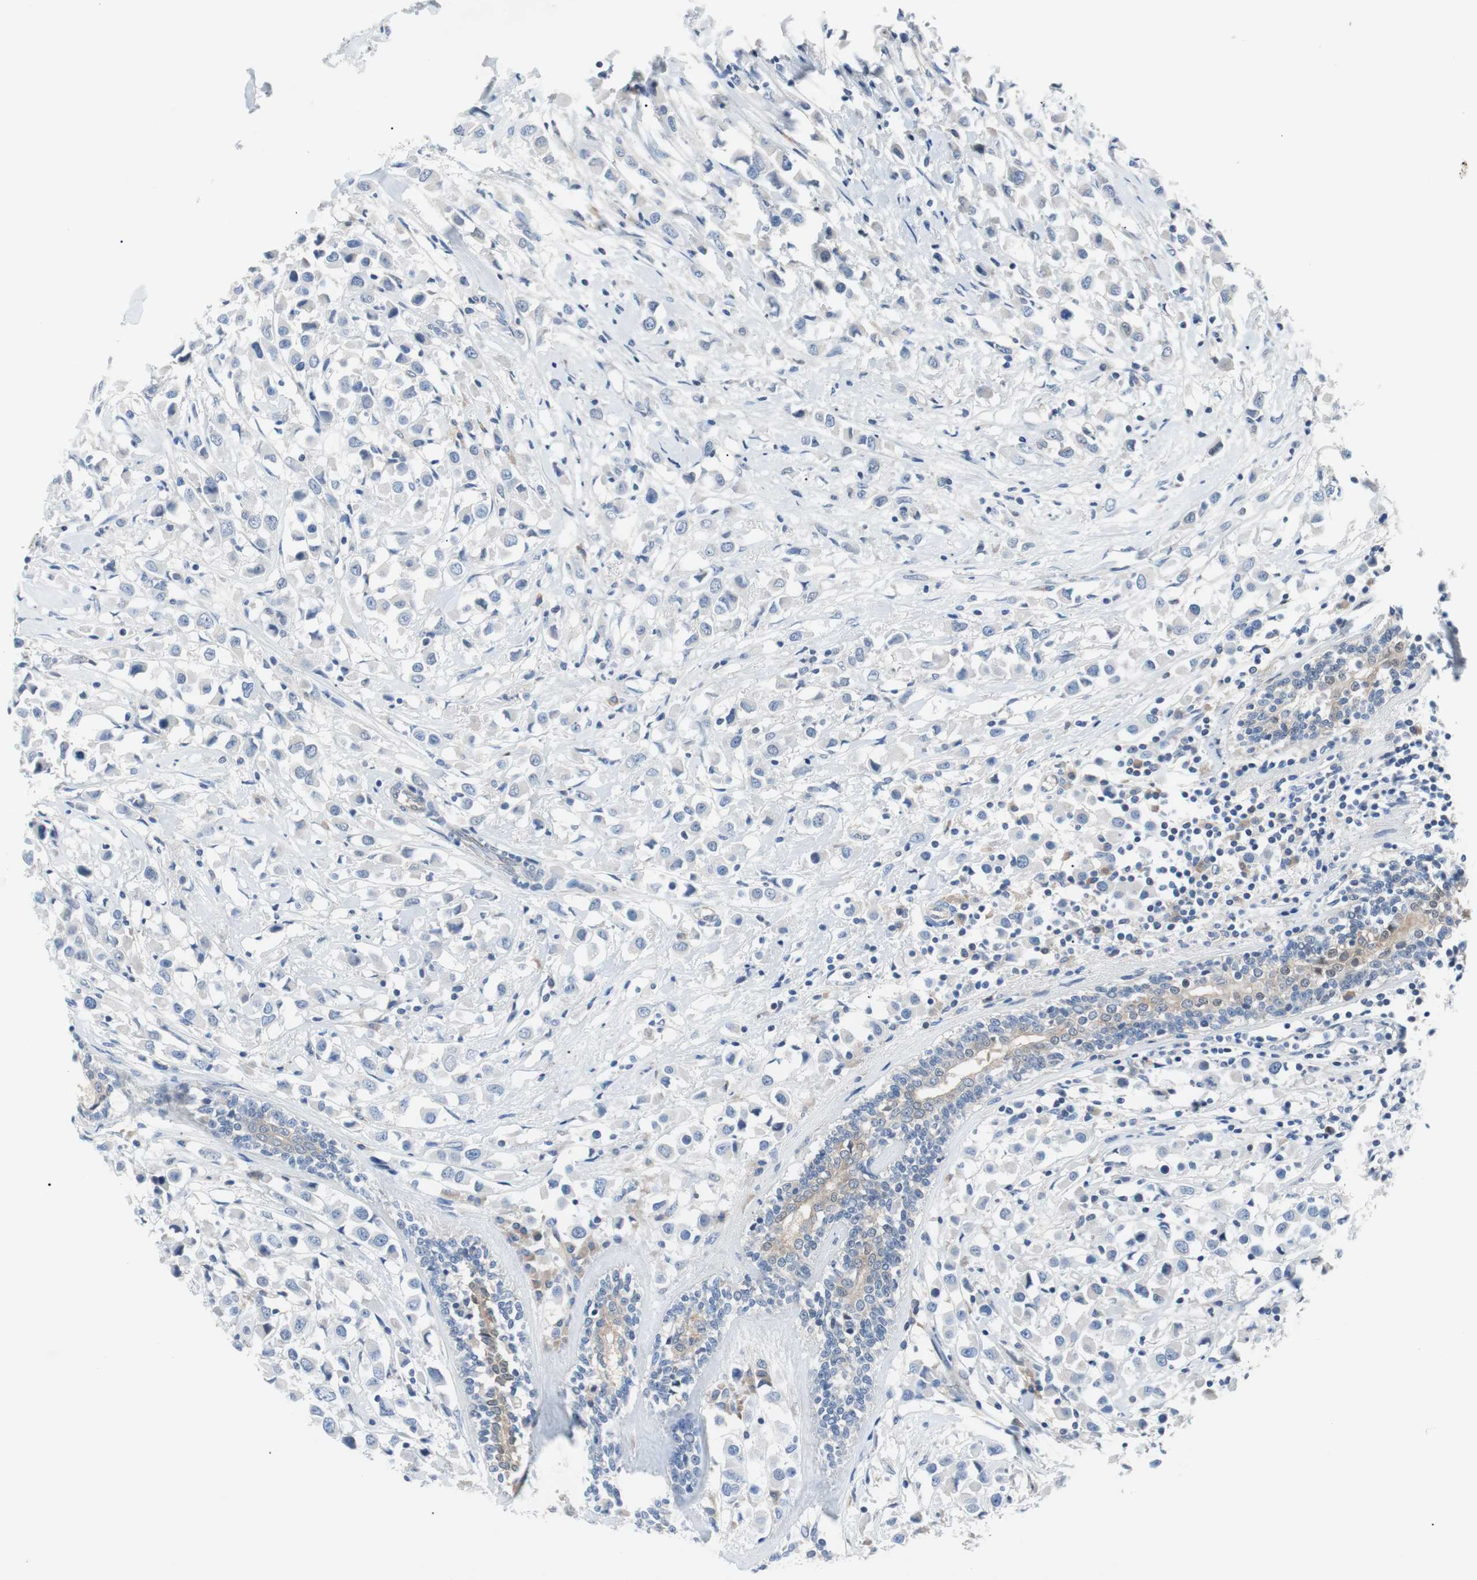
{"staining": {"intensity": "negative", "quantity": "none", "location": "none"}, "tissue": "breast cancer", "cell_type": "Tumor cells", "image_type": "cancer", "snomed": [{"axis": "morphology", "description": "Duct carcinoma"}, {"axis": "topography", "description": "Breast"}], "caption": "Immunohistochemical staining of human breast cancer (intraductal carcinoma) displays no significant positivity in tumor cells.", "gene": "EEF2K", "patient": {"sex": "female", "age": 61}}